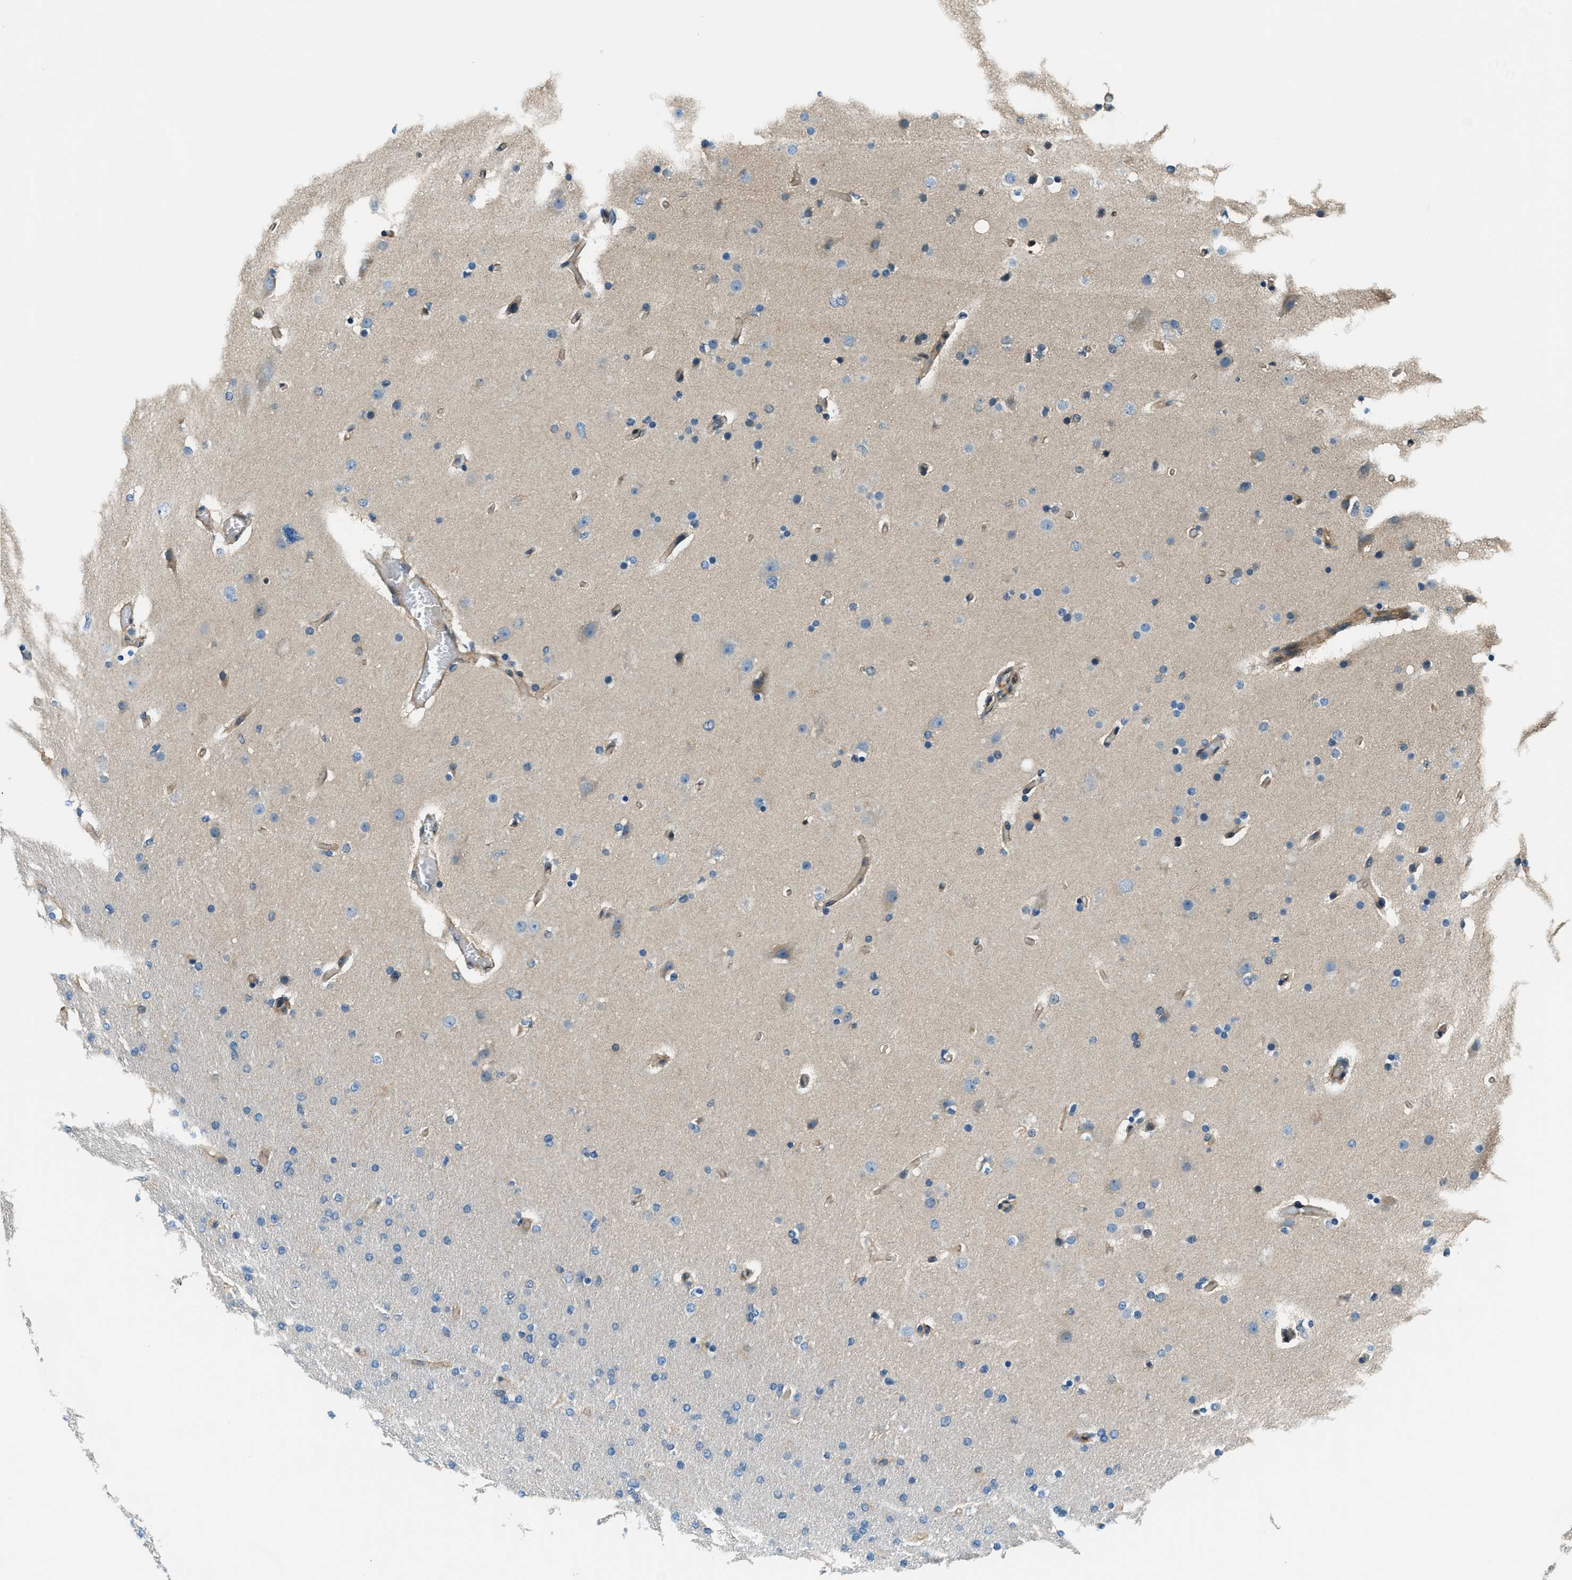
{"staining": {"intensity": "weak", "quantity": "<25%", "location": "cytoplasmic/membranous"}, "tissue": "glioma", "cell_type": "Tumor cells", "image_type": "cancer", "snomed": [{"axis": "morphology", "description": "Glioma, malignant, High grade"}, {"axis": "topography", "description": "Cerebral cortex"}], "caption": "Immunohistochemical staining of human high-grade glioma (malignant) exhibits no significant positivity in tumor cells. (Immunohistochemistry, brightfield microscopy, high magnification).", "gene": "HEBP2", "patient": {"sex": "female", "age": 36}}